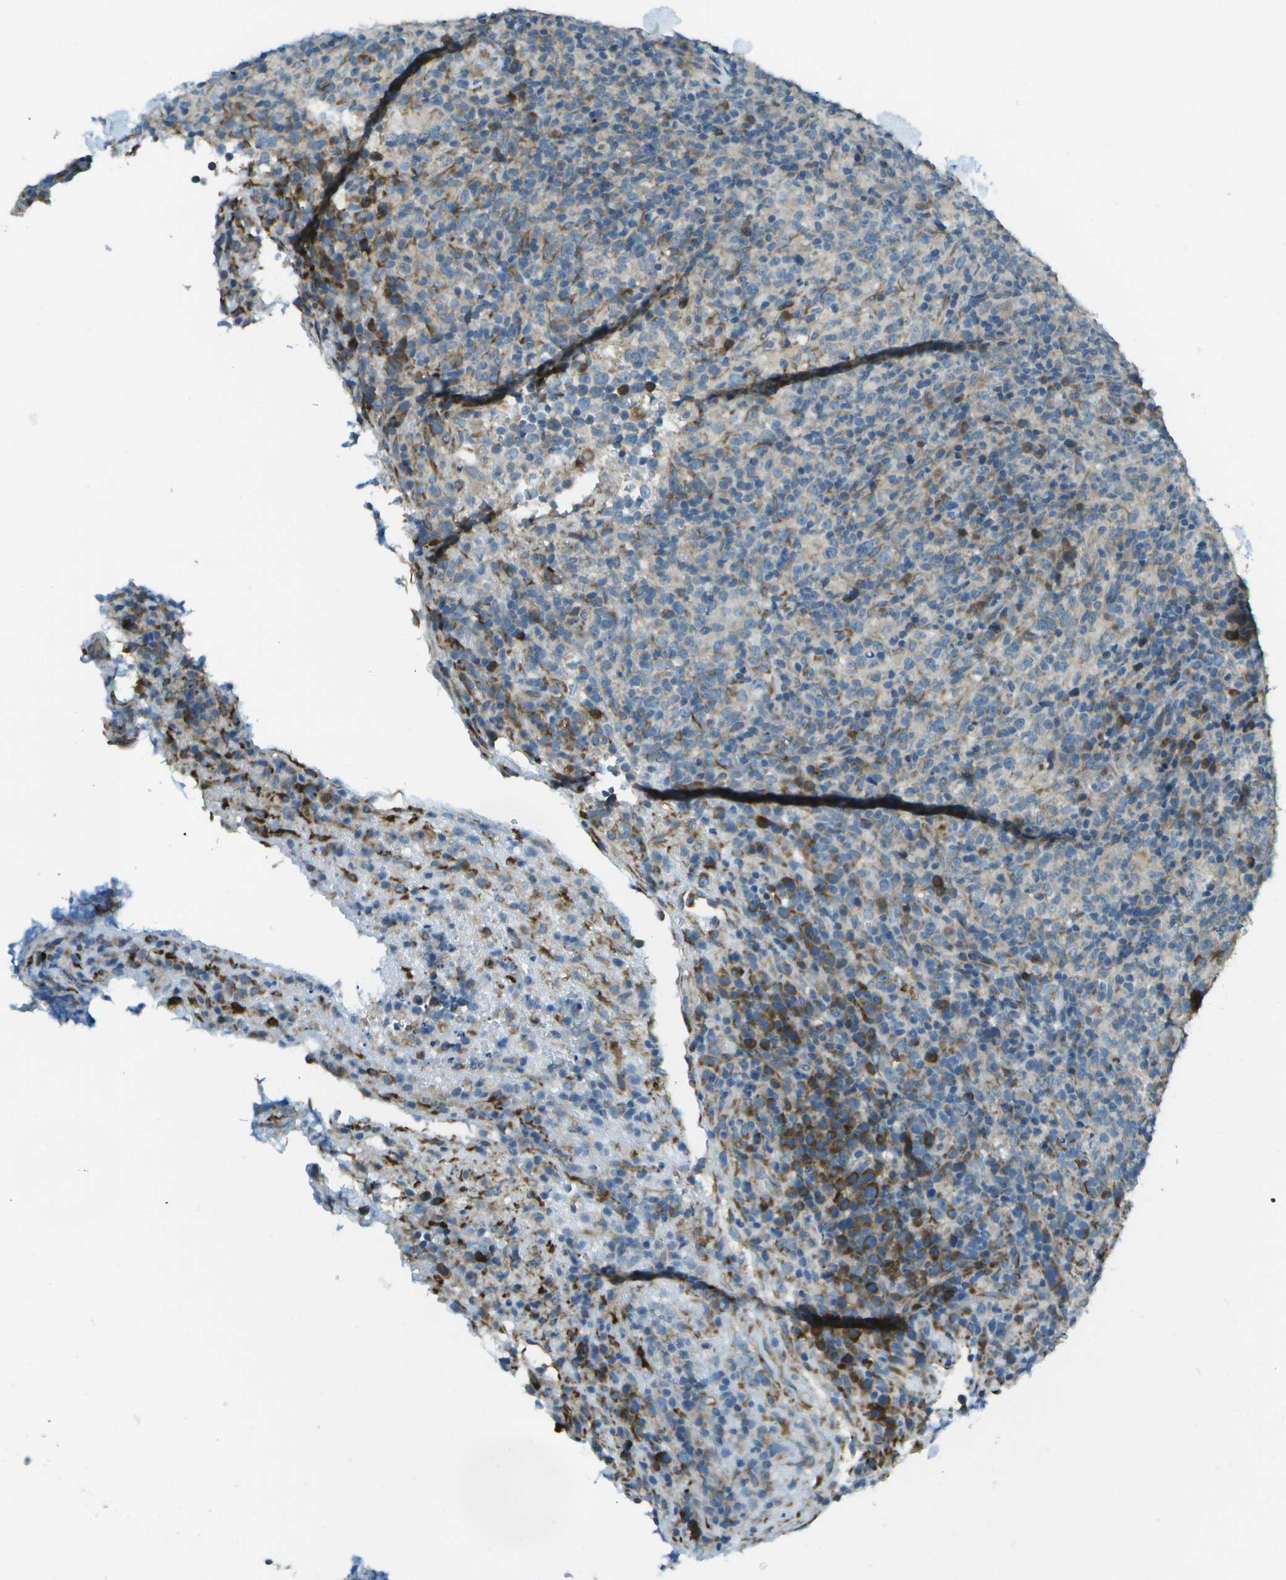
{"staining": {"intensity": "negative", "quantity": "none", "location": "none"}, "tissue": "lymphoma", "cell_type": "Tumor cells", "image_type": "cancer", "snomed": [{"axis": "morphology", "description": "Malignant lymphoma, non-Hodgkin's type, High grade"}, {"axis": "topography", "description": "Lymph node"}], "caption": "Micrograph shows no significant protein staining in tumor cells of high-grade malignant lymphoma, non-Hodgkin's type.", "gene": "KCTD3", "patient": {"sex": "female", "age": 76}}